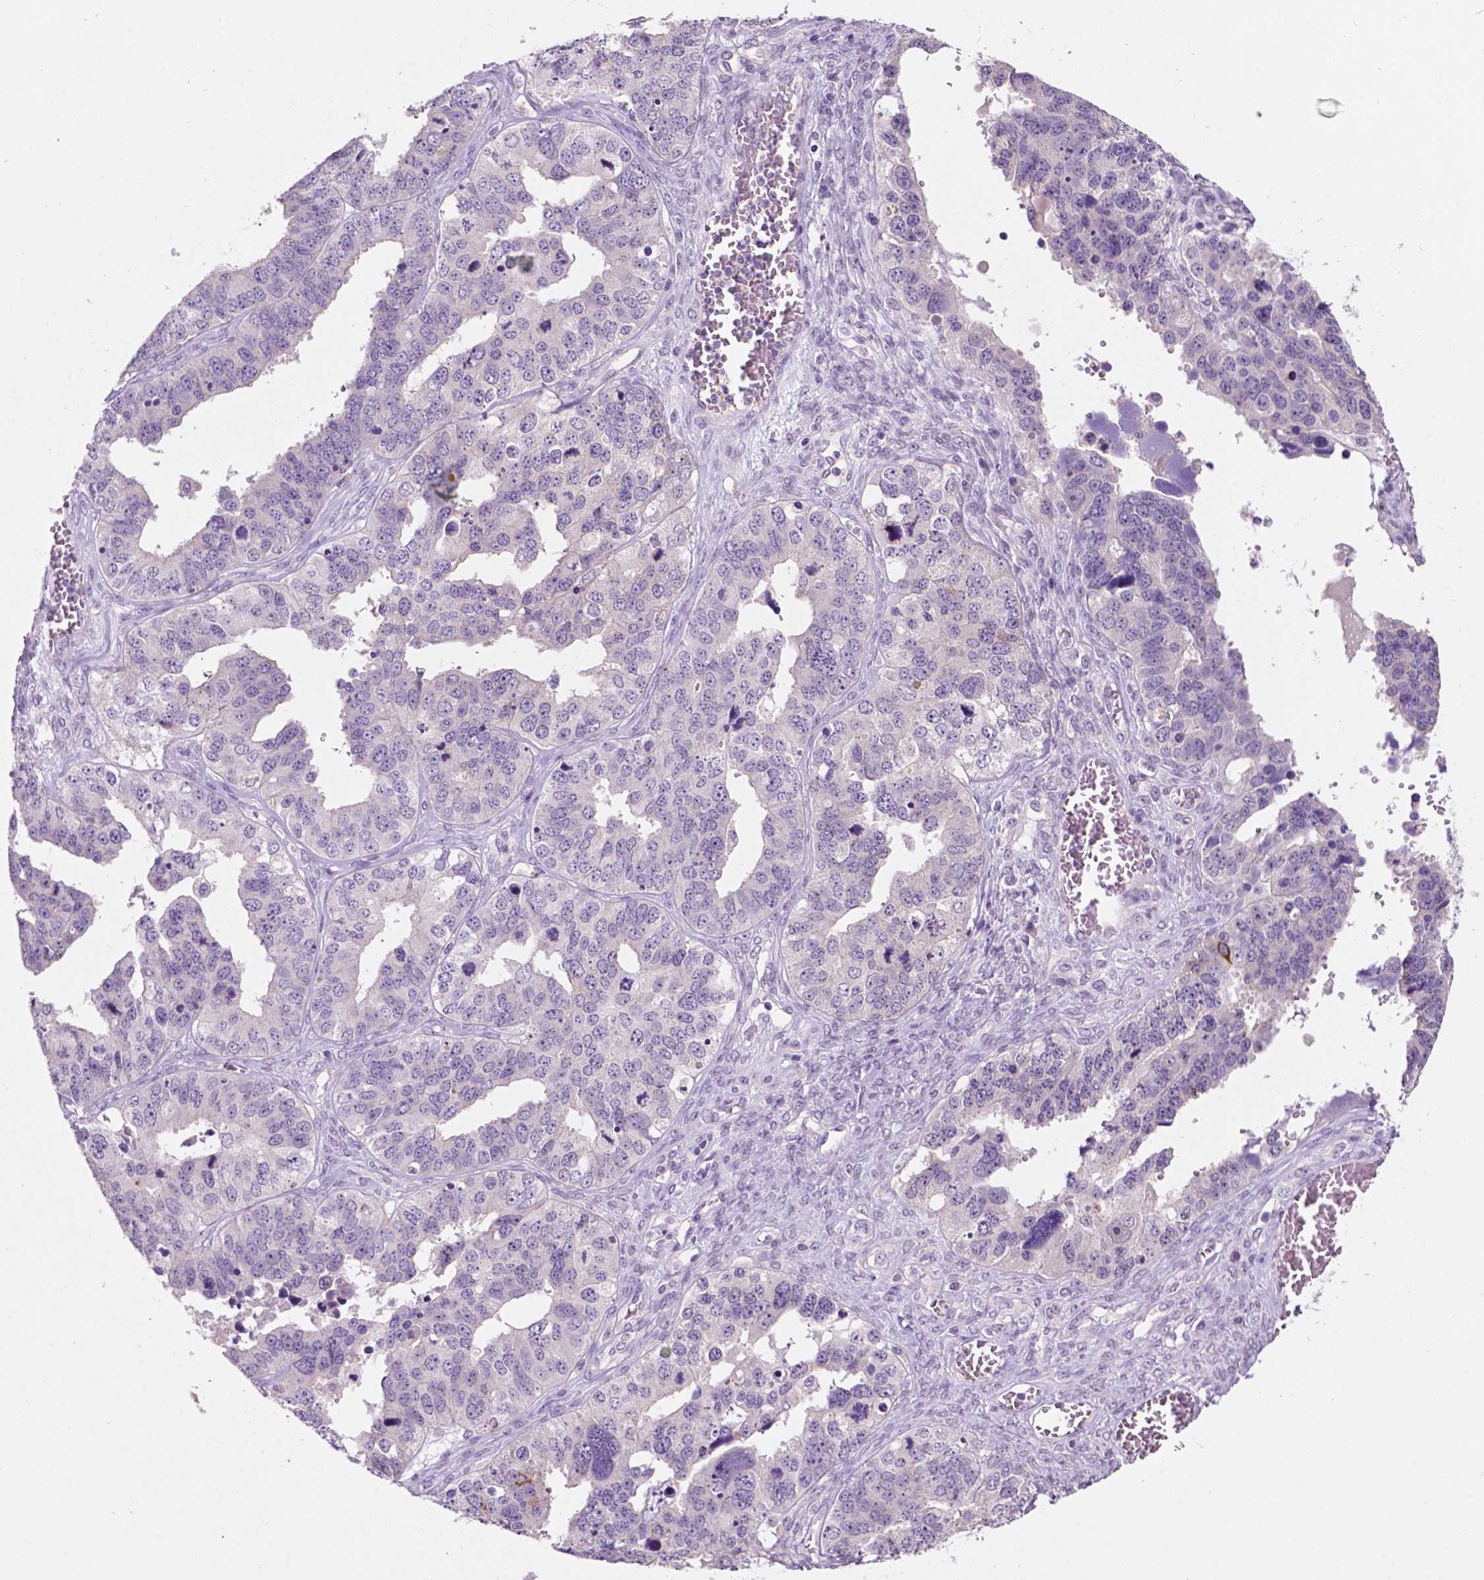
{"staining": {"intensity": "negative", "quantity": "none", "location": "none"}, "tissue": "ovarian cancer", "cell_type": "Tumor cells", "image_type": "cancer", "snomed": [{"axis": "morphology", "description": "Cystadenocarcinoma, serous, NOS"}, {"axis": "topography", "description": "Ovary"}], "caption": "Tumor cells show no significant protein positivity in serous cystadenocarcinoma (ovarian).", "gene": "TM6SF2", "patient": {"sex": "female", "age": 76}}